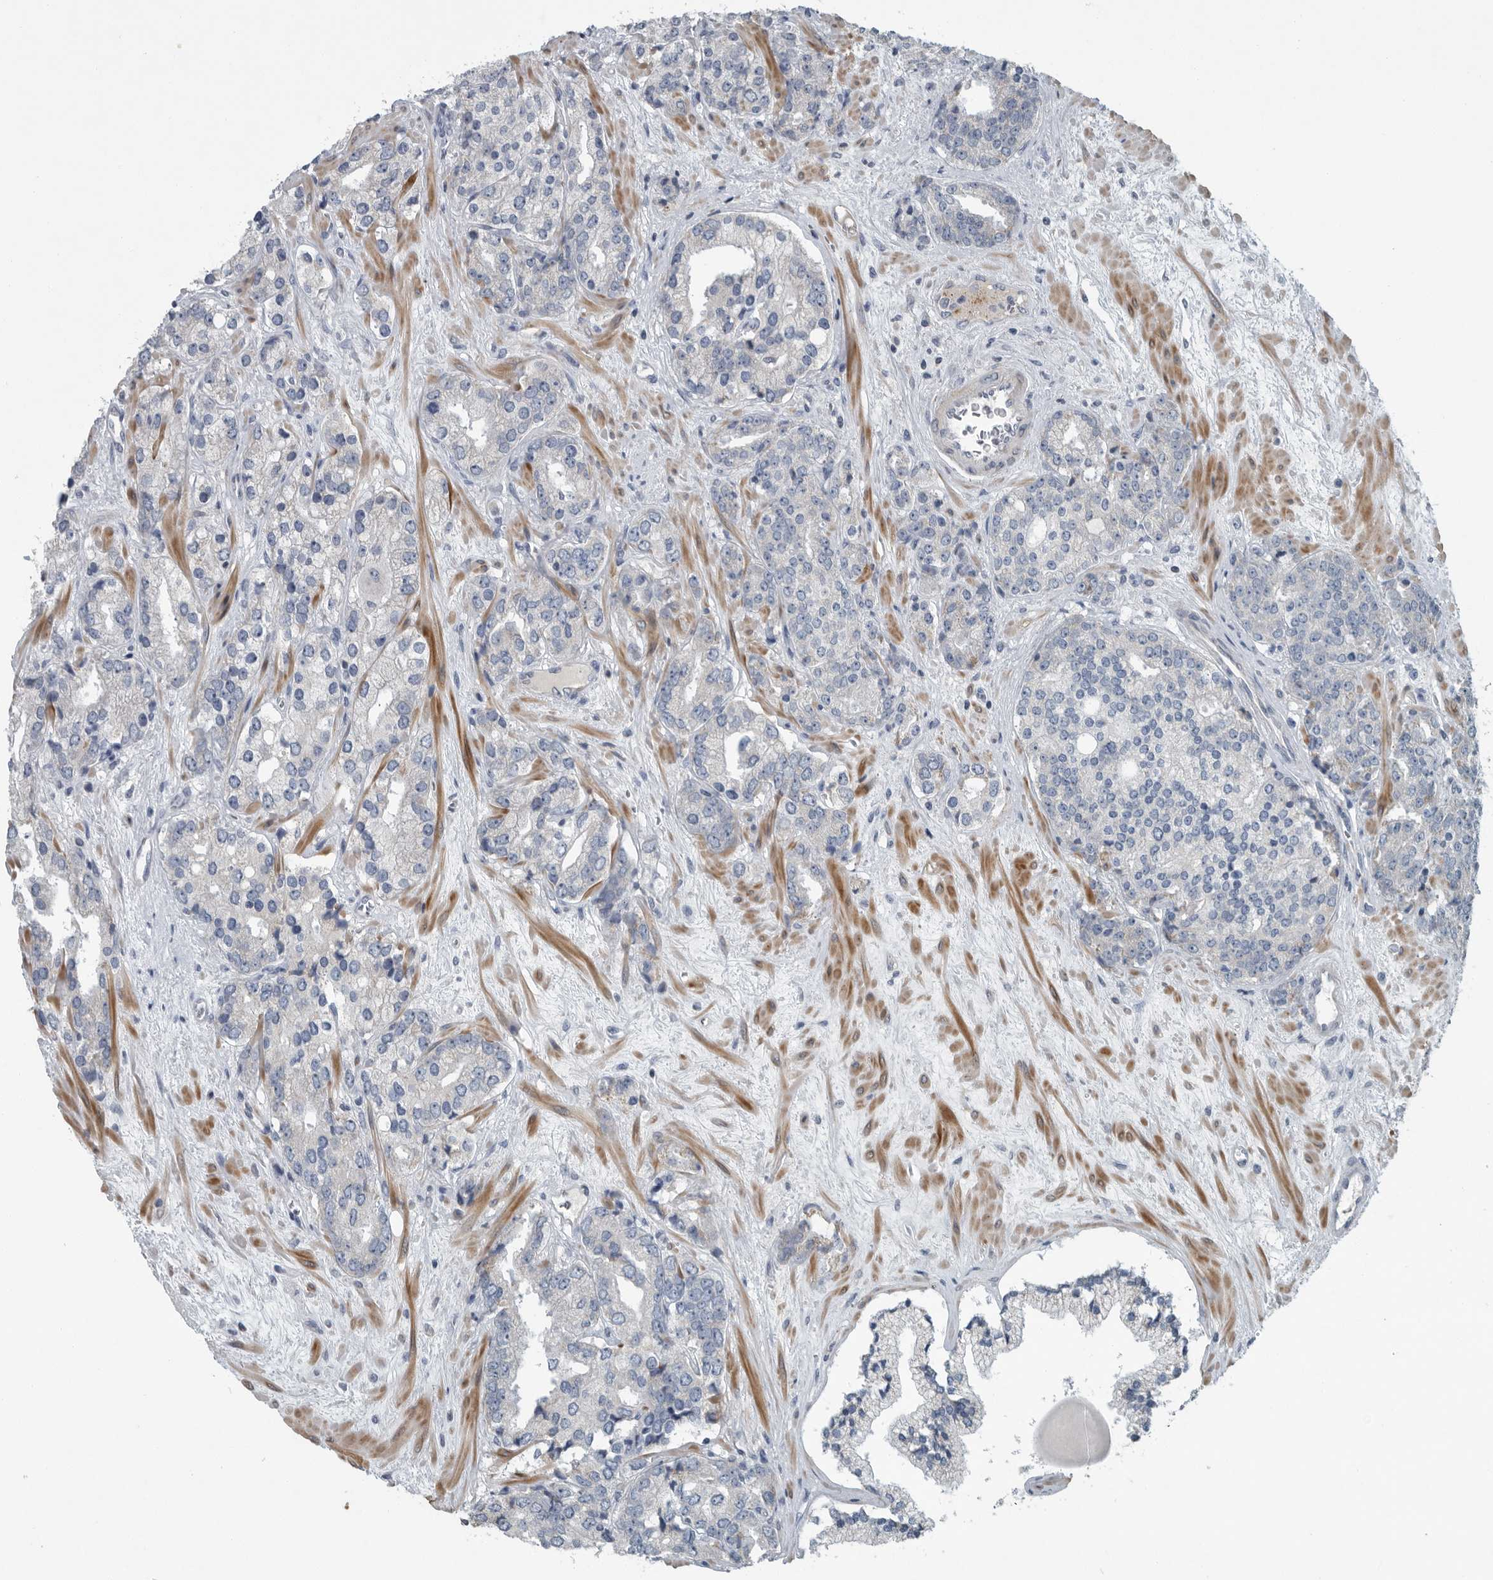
{"staining": {"intensity": "negative", "quantity": "none", "location": "none"}, "tissue": "prostate cancer", "cell_type": "Tumor cells", "image_type": "cancer", "snomed": [{"axis": "morphology", "description": "Adenocarcinoma, High grade"}, {"axis": "topography", "description": "Prostate"}], "caption": "A histopathology image of human high-grade adenocarcinoma (prostate) is negative for staining in tumor cells.", "gene": "MPP3", "patient": {"sex": "male", "age": 71}}